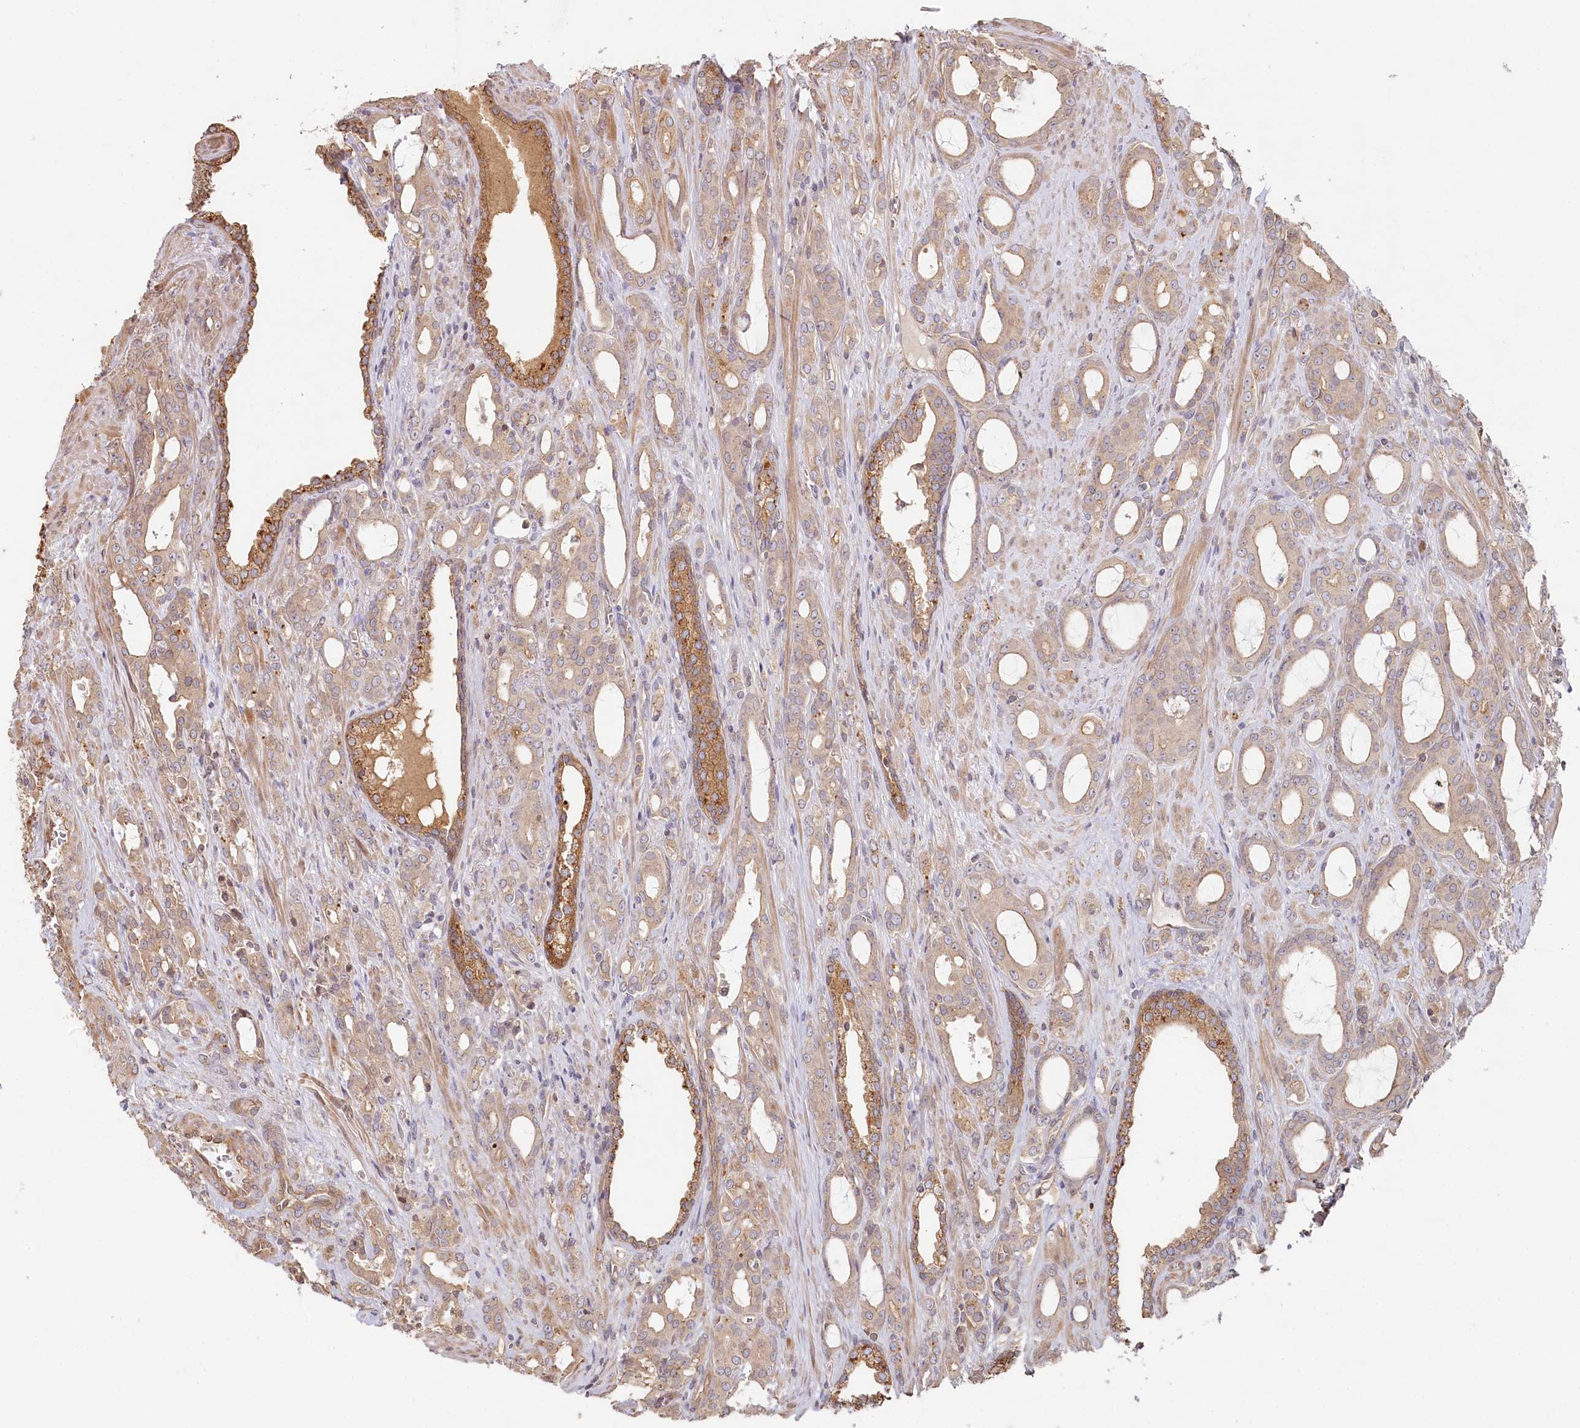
{"staining": {"intensity": "moderate", "quantity": "25%-75%", "location": "cytoplasmic/membranous"}, "tissue": "prostate cancer", "cell_type": "Tumor cells", "image_type": "cancer", "snomed": [{"axis": "morphology", "description": "Adenocarcinoma, High grade"}, {"axis": "topography", "description": "Prostate"}], "caption": "Immunohistochemistry histopathology image of neoplastic tissue: prostate adenocarcinoma (high-grade) stained using immunohistochemistry (IHC) displays medium levels of moderate protein expression localized specifically in the cytoplasmic/membranous of tumor cells, appearing as a cytoplasmic/membranous brown color.", "gene": "TCHP", "patient": {"sex": "male", "age": 72}}